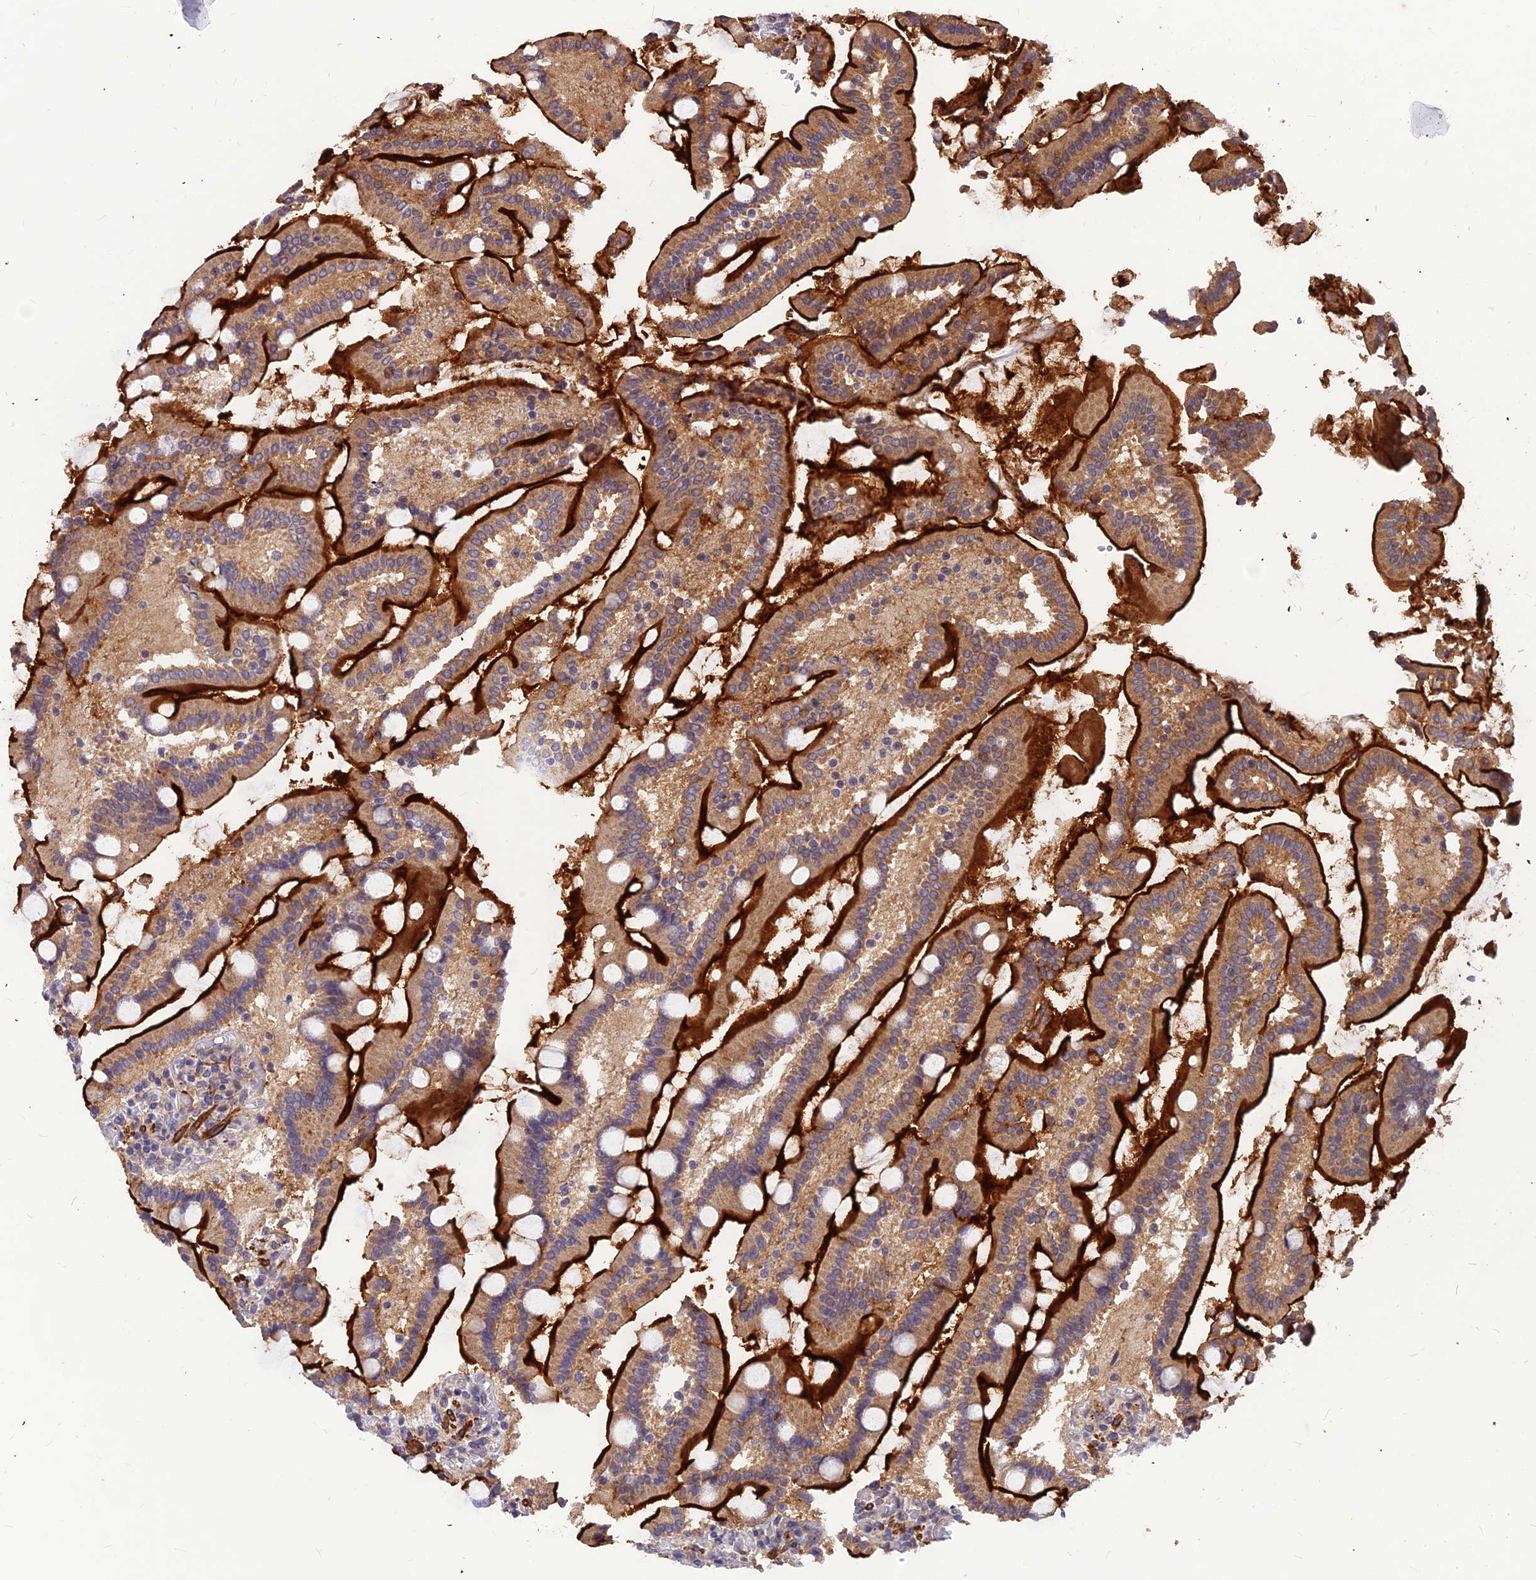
{"staining": {"intensity": "strong", "quantity": ">75%", "location": "cytoplasmic/membranous"}, "tissue": "duodenum", "cell_type": "Glandular cells", "image_type": "normal", "snomed": [{"axis": "morphology", "description": "Normal tissue, NOS"}, {"axis": "topography", "description": "Duodenum"}], "caption": "Normal duodenum was stained to show a protein in brown. There is high levels of strong cytoplasmic/membranous positivity in about >75% of glandular cells.", "gene": "LEKR1", "patient": {"sex": "male", "age": 55}}